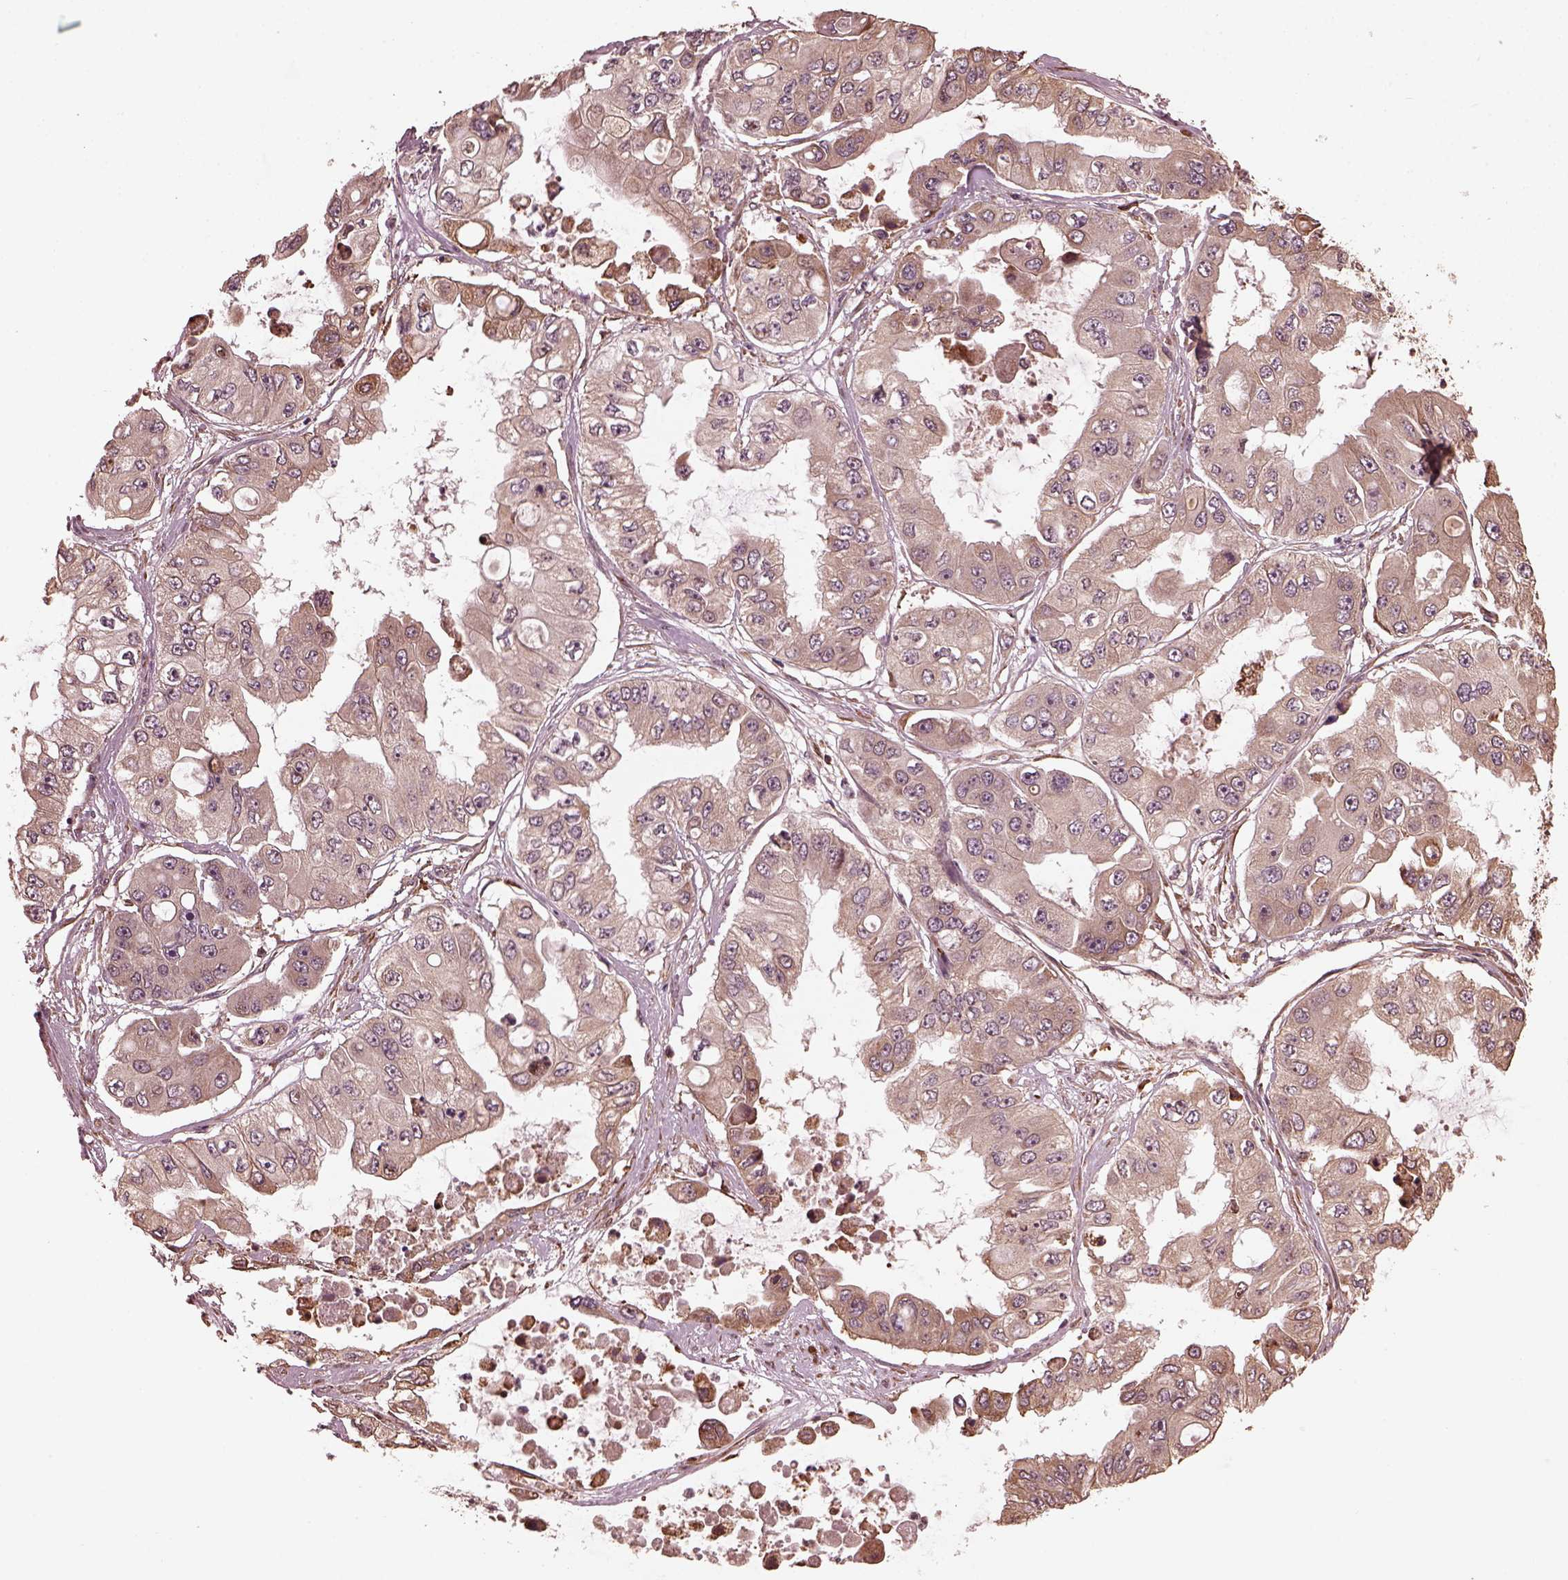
{"staining": {"intensity": "weak", "quantity": "25%-75%", "location": "cytoplasmic/membranous"}, "tissue": "ovarian cancer", "cell_type": "Tumor cells", "image_type": "cancer", "snomed": [{"axis": "morphology", "description": "Cystadenocarcinoma, serous, NOS"}, {"axis": "topography", "description": "Ovary"}], "caption": "Immunohistochemical staining of ovarian cancer demonstrates weak cytoplasmic/membranous protein positivity in about 25%-75% of tumor cells.", "gene": "ZNF292", "patient": {"sex": "female", "age": 56}}